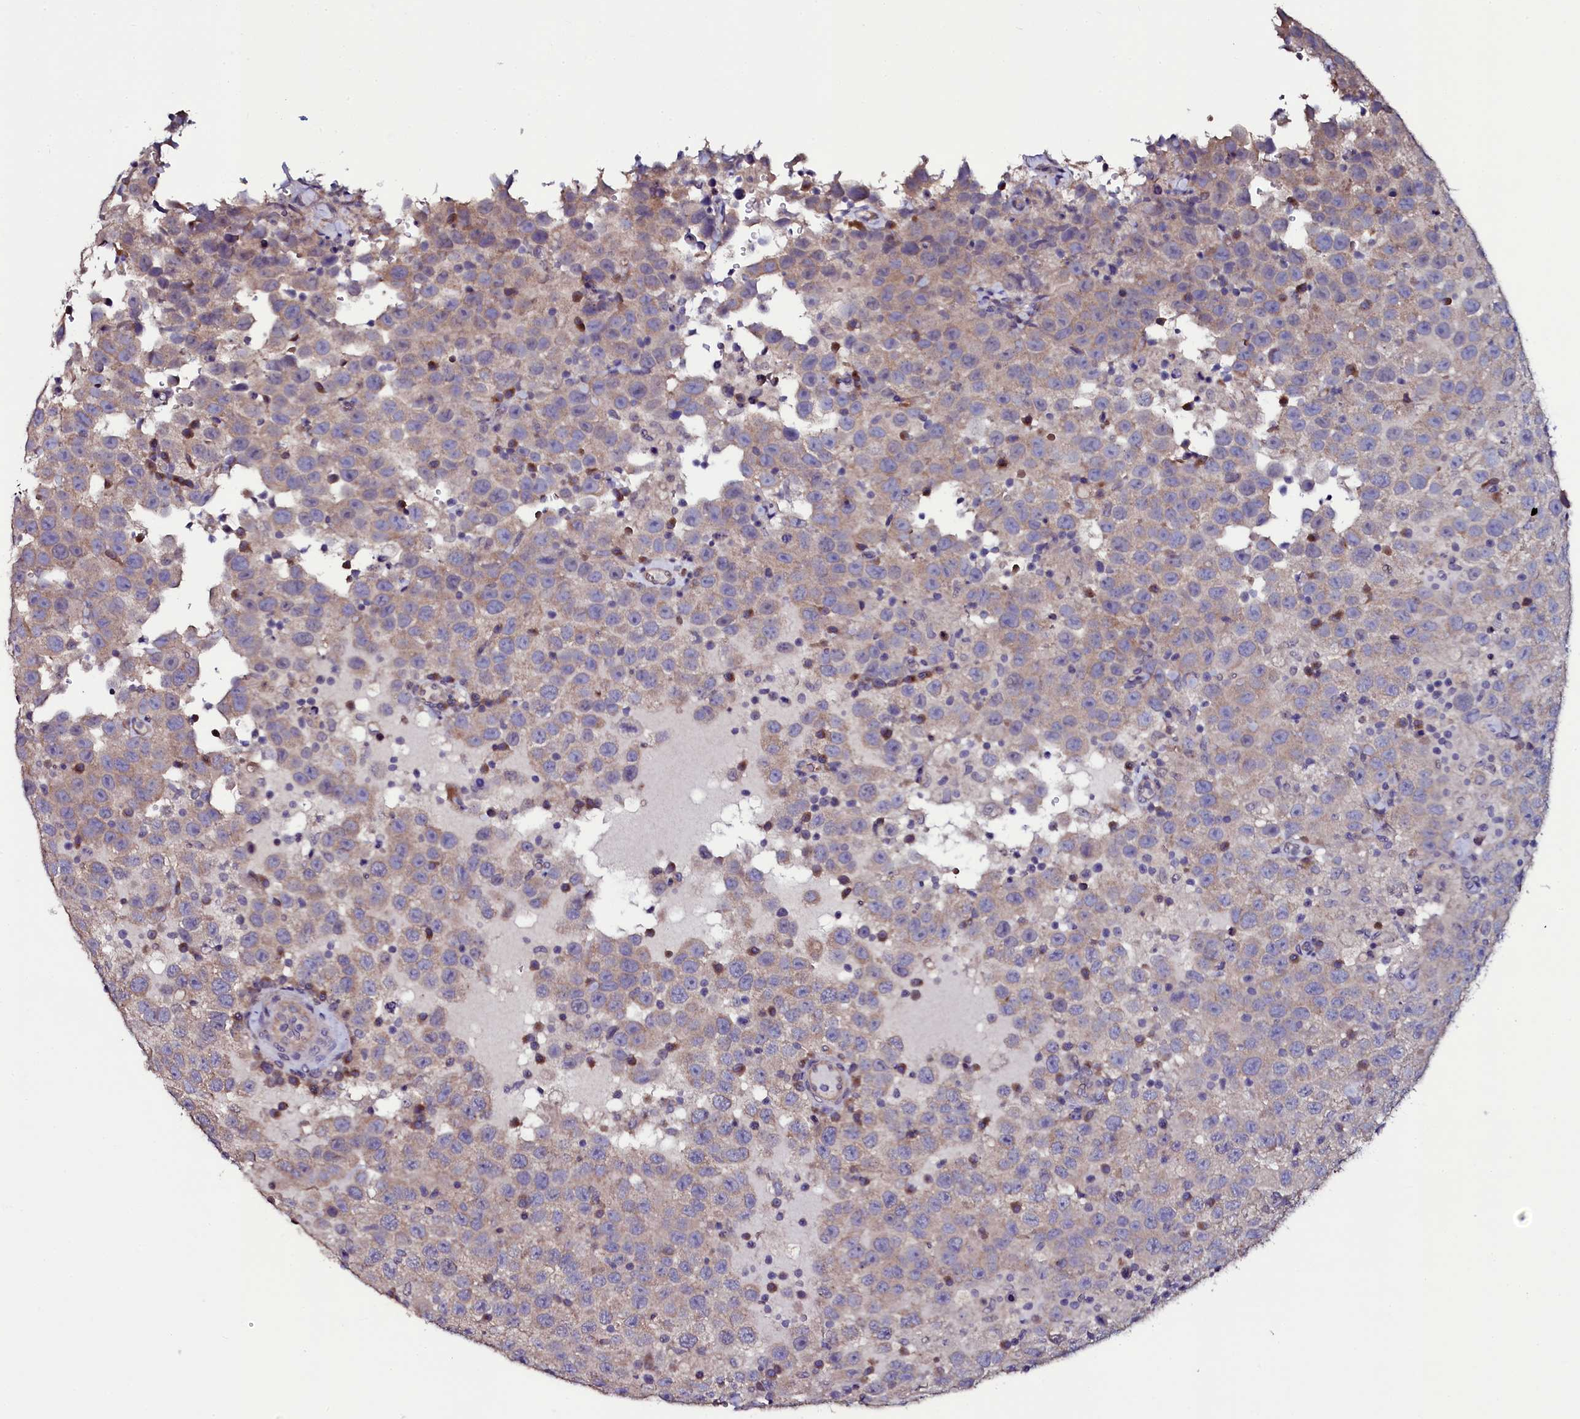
{"staining": {"intensity": "weak", "quantity": "25%-75%", "location": "cytoplasmic/membranous"}, "tissue": "testis cancer", "cell_type": "Tumor cells", "image_type": "cancer", "snomed": [{"axis": "morphology", "description": "Seminoma, NOS"}, {"axis": "topography", "description": "Testis"}], "caption": "Weak cytoplasmic/membranous positivity is identified in approximately 25%-75% of tumor cells in testis cancer.", "gene": "USPL1", "patient": {"sex": "male", "age": 41}}